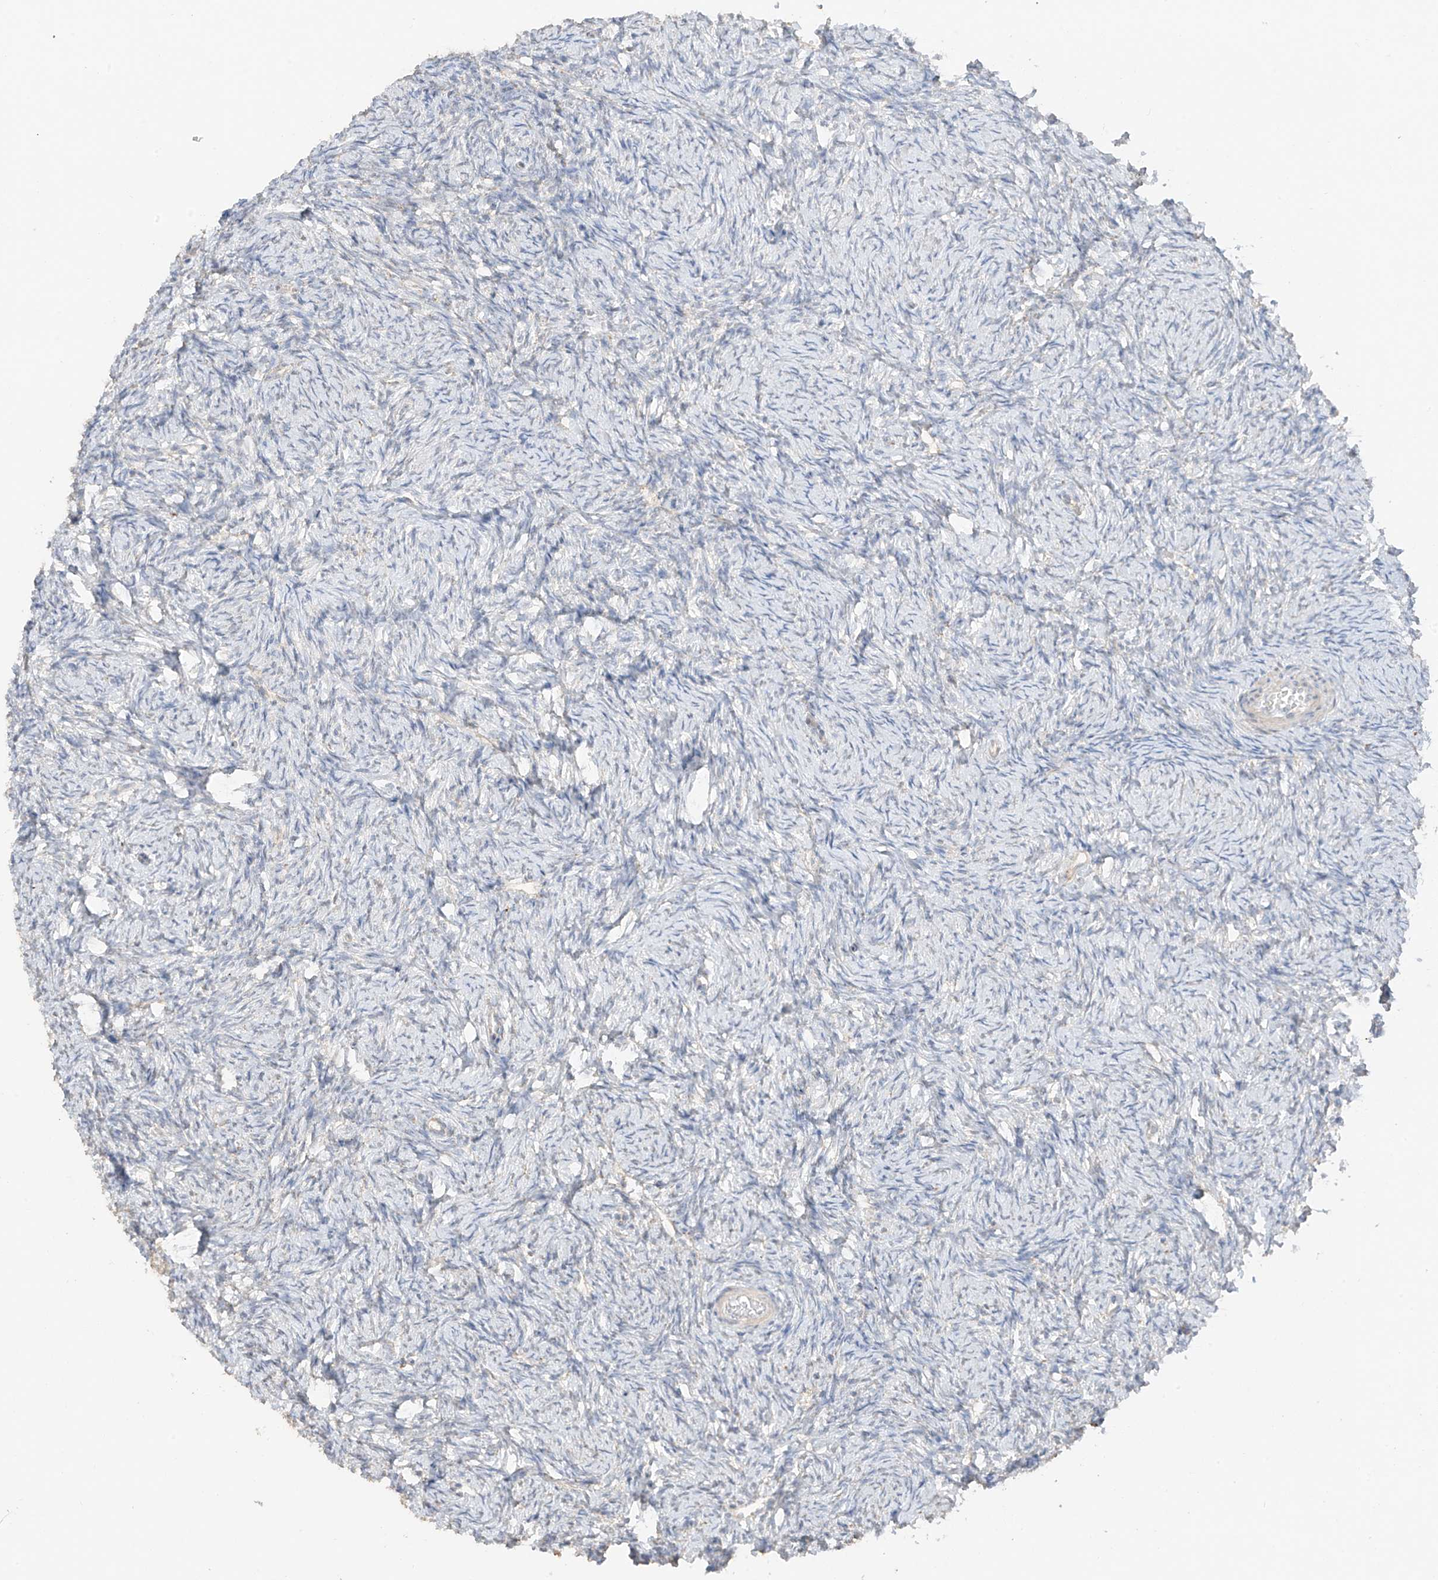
{"staining": {"intensity": "negative", "quantity": "none", "location": "none"}, "tissue": "ovary", "cell_type": "Ovarian stroma cells", "image_type": "normal", "snomed": [{"axis": "morphology", "description": "Normal tissue, NOS"}, {"axis": "morphology", "description": "Cyst, NOS"}, {"axis": "topography", "description": "Ovary"}], "caption": "Protein analysis of normal ovary displays no significant expression in ovarian stroma cells. The staining was performed using DAB (3,3'-diaminobenzidine) to visualize the protein expression in brown, while the nuclei were stained in blue with hematoxylin (Magnification: 20x).", "gene": "ZBTB41", "patient": {"sex": "female", "age": 33}}